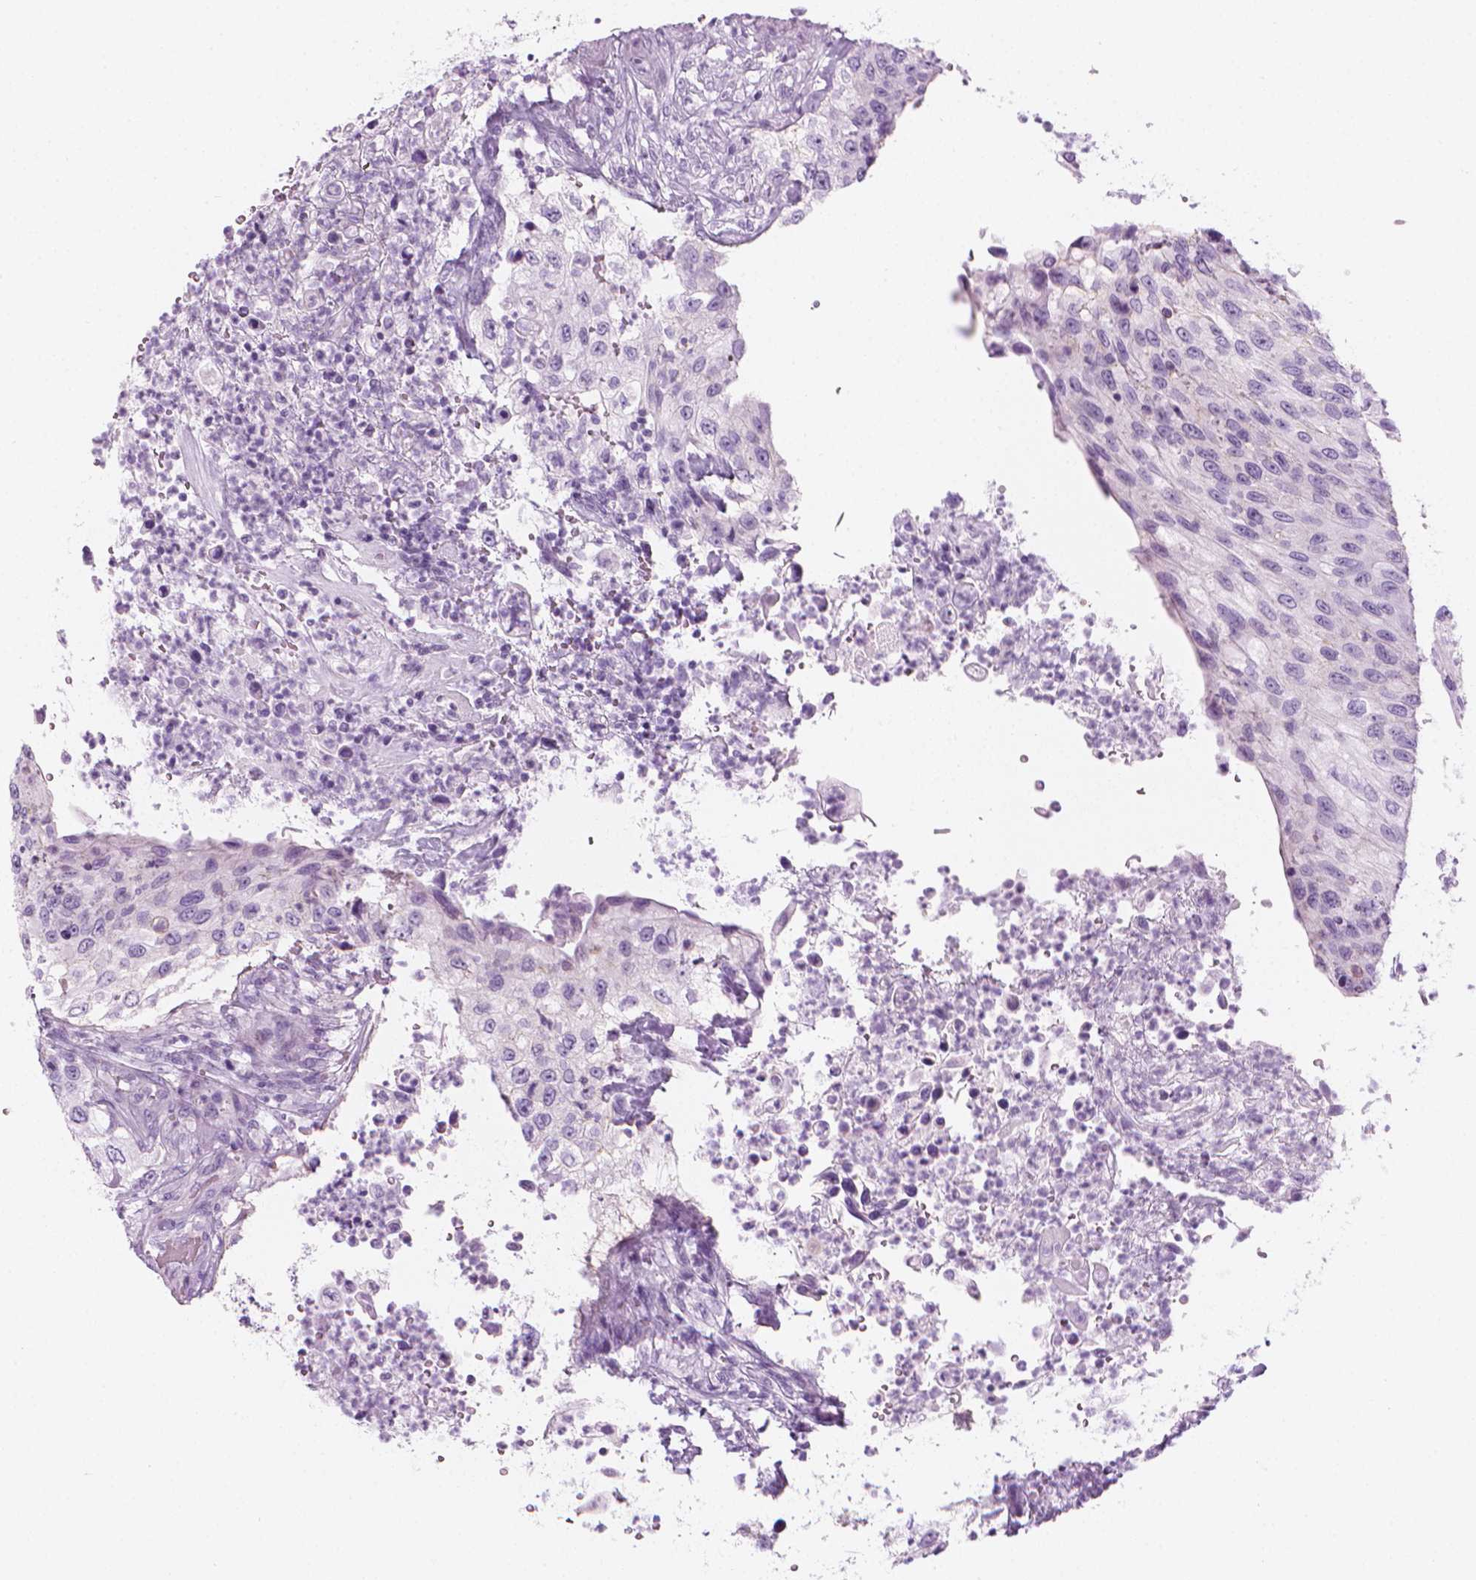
{"staining": {"intensity": "negative", "quantity": "none", "location": "none"}, "tissue": "urothelial cancer", "cell_type": "Tumor cells", "image_type": "cancer", "snomed": [{"axis": "morphology", "description": "Urothelial carcinoma, High grade"}, {"axis": "topography", "description": "Urinary bladder"}], "caption": "The IHC histopathology image has no significant staining in tumor cells of urothelial cancer tissue.", "gene": "SCG3", "patient": {"sex": "female", "age": 60}}